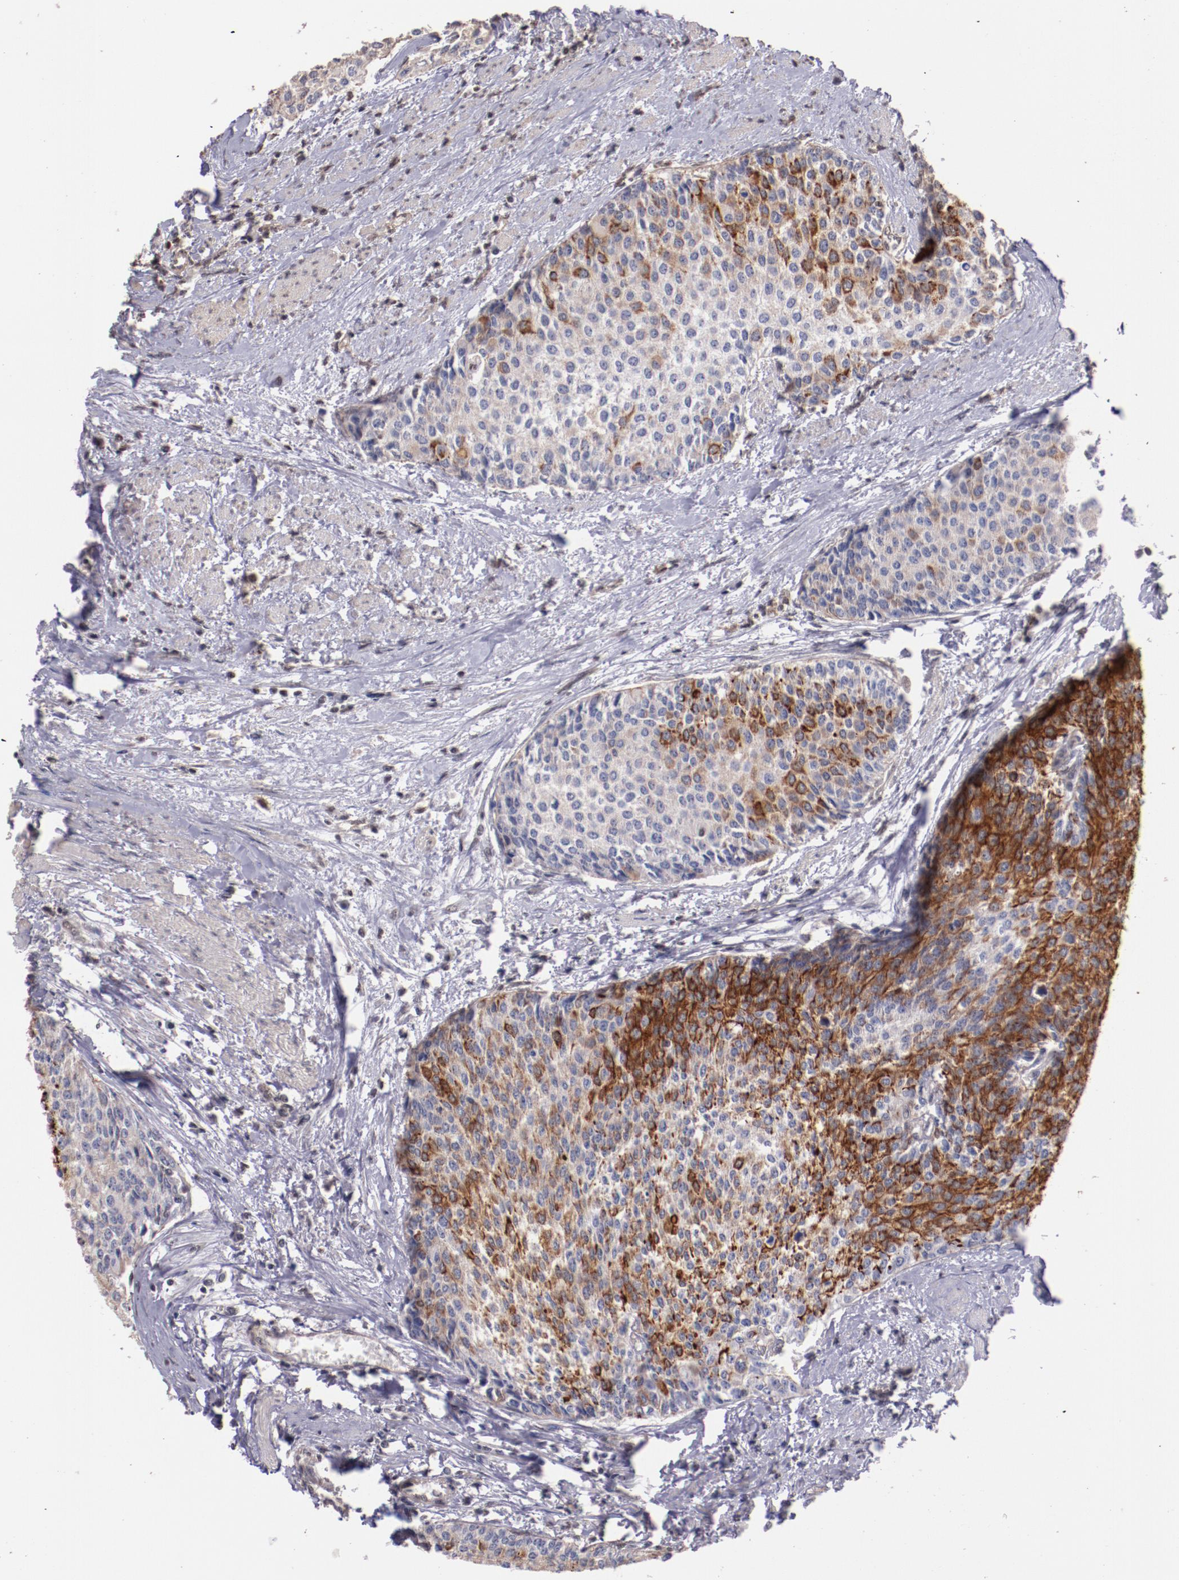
{"staining": {"intensity": "moderate", "quantity": "25%-75%", "location": "cytoplasmic/membranous"}, "tissue": "urothelial cancer", "cell_type": "Tumor cells", "image_type": "cancer", "snomed": [{"axis": "morphology", "description": "Urothelial carcinoma, Low grade"}, {"axis": "topography", "description": "Urinary bladder"}], "caption": "Urothelial cancer tissue displays moderate cytoplasmic/membranous expression in about 25%-75% of tumor cells, visualized by immunohistochemistry.", "gene": "STAG2", "patient": {"sex": "female", "age": 73}}